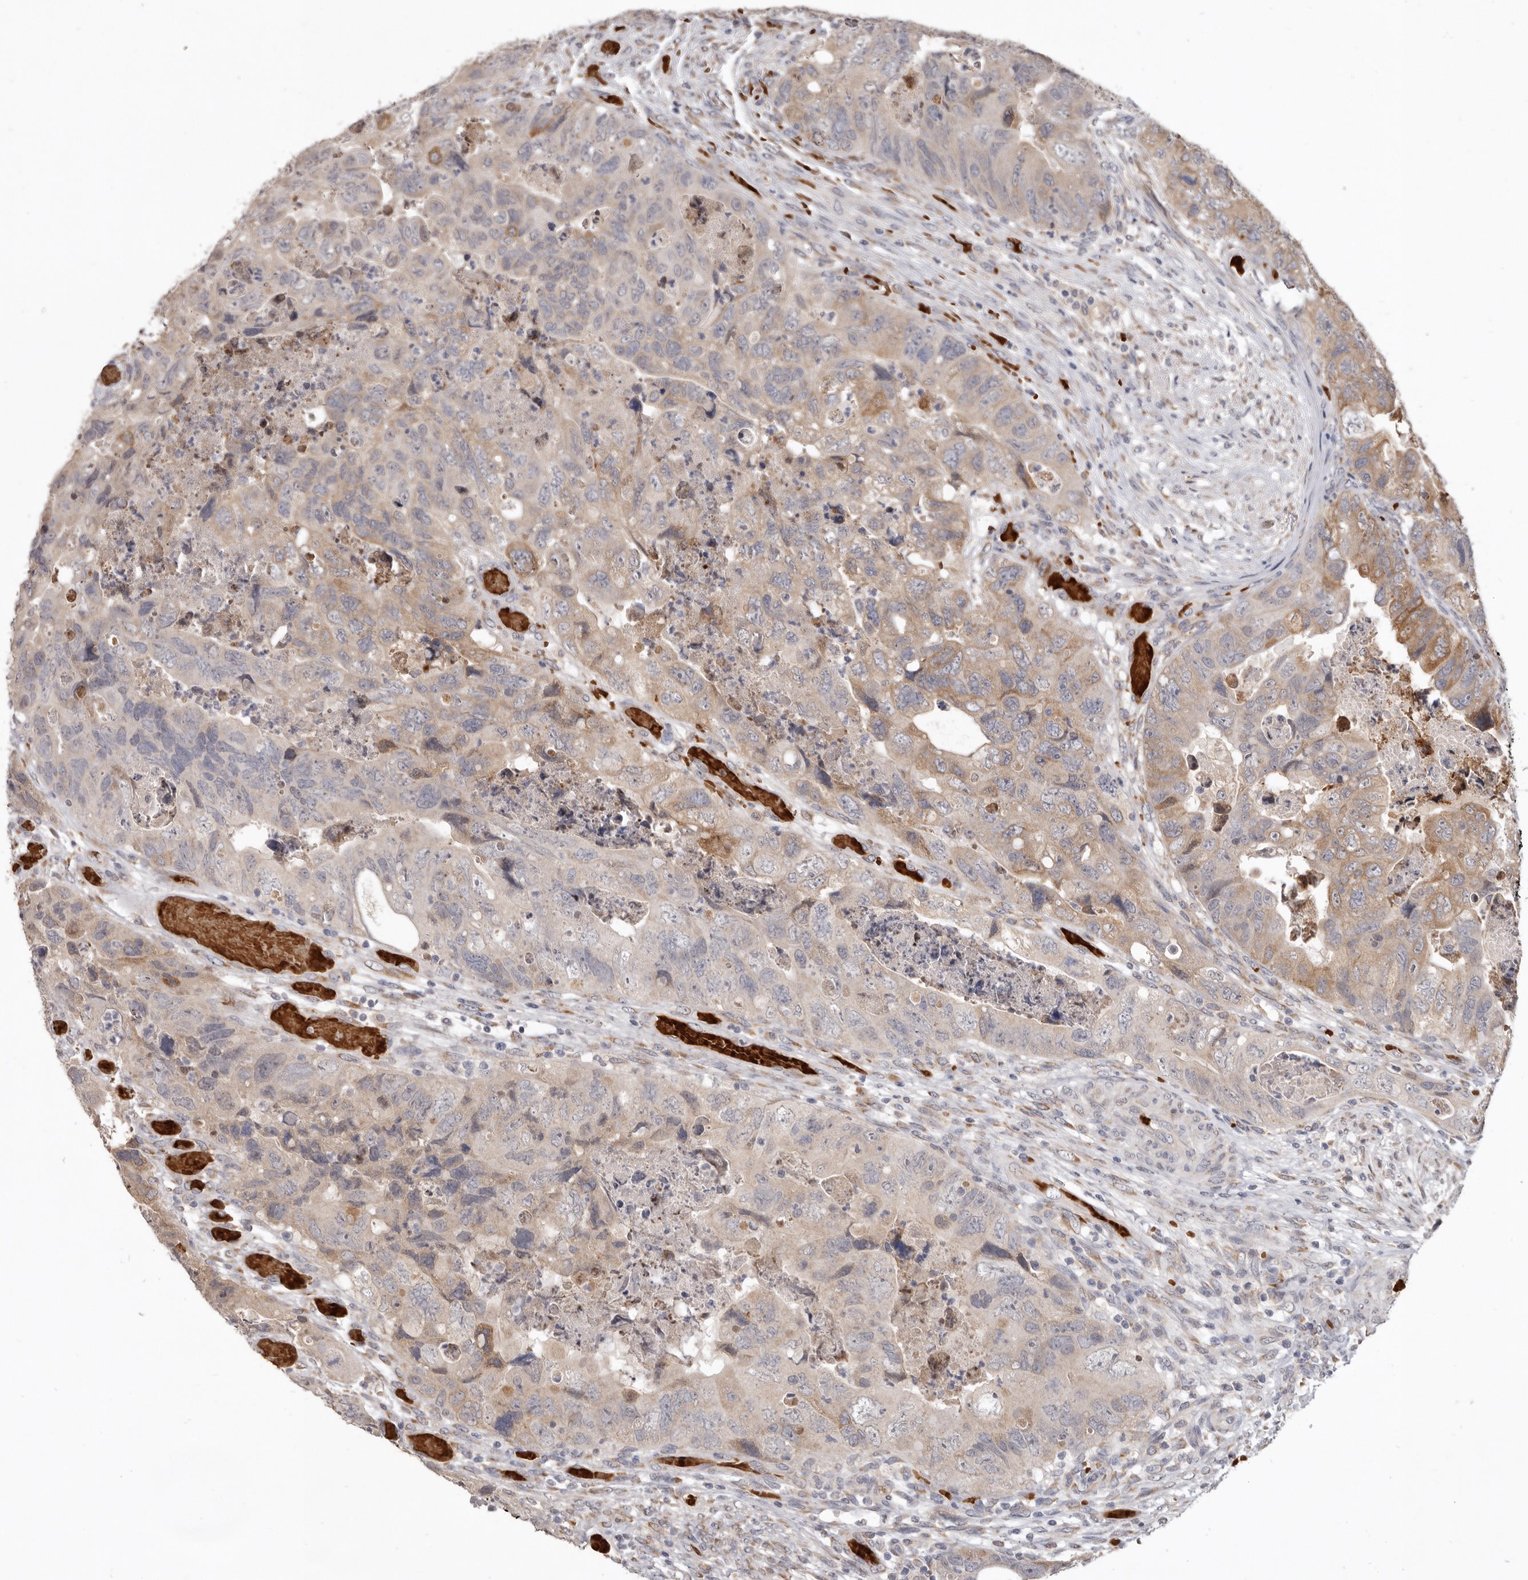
{"staining": {"intensity": "weak", "quantity": "25%-75%", "location": "cytoplasmic/membranous"}, "tissue": "colorectal cancer", "cell_type": "Tumor cells", "image_type": "cancer", "snomed": [{"axis": "morphology", "description": "Adenocarcinoma, NOS"}, {"axis": "topography", "description": "Rectum"}], "caption": "This micrograph displays immunohistochemistry (IHC) staining of colorectal cancer, with low weak cytoplasmic/membranous expression in approximately 25%-75% of tumor cells.", "gene": "NENF", "patient": {"sex": "male", "age": 63}}